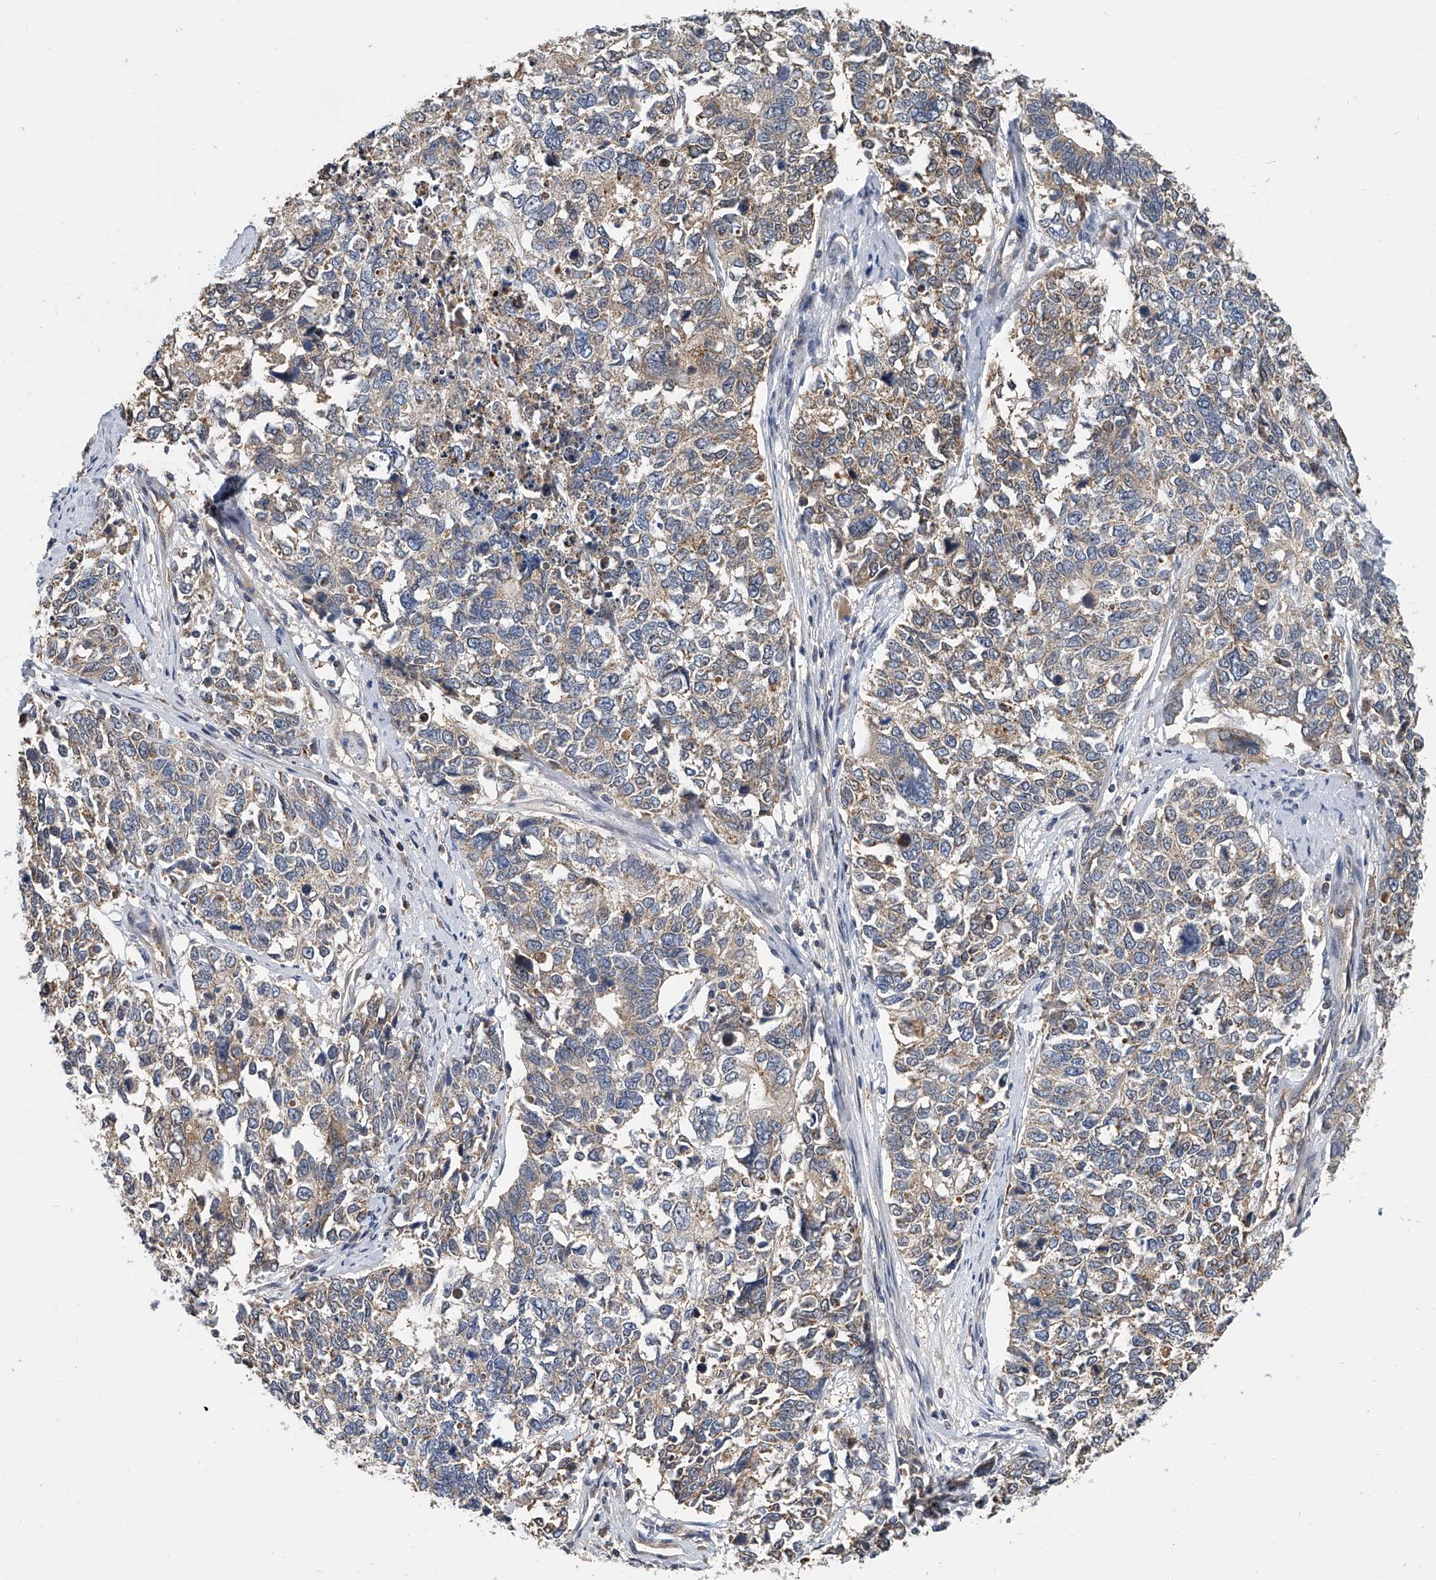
{"staining": {"intensity": "weak", "quantity": "25%-75%", "location": "cytoplasmic/membranous"}, "tissue": "cervical cancer", "cell_type": "Tumor cells", "image_type": "cancer", "snomed": [{"axis": "morphology", "description": "Squamous cell carcinoma, NOS"}, {"axis": "topography", "description": "Cervix"}], "caption": "Cervical cancer (squamous cell carcinoma) stained with a protein marker exhibits weak staining in tumor cells.", "gene": "CD200", "patient": {"sex": "female", "age": 63}}